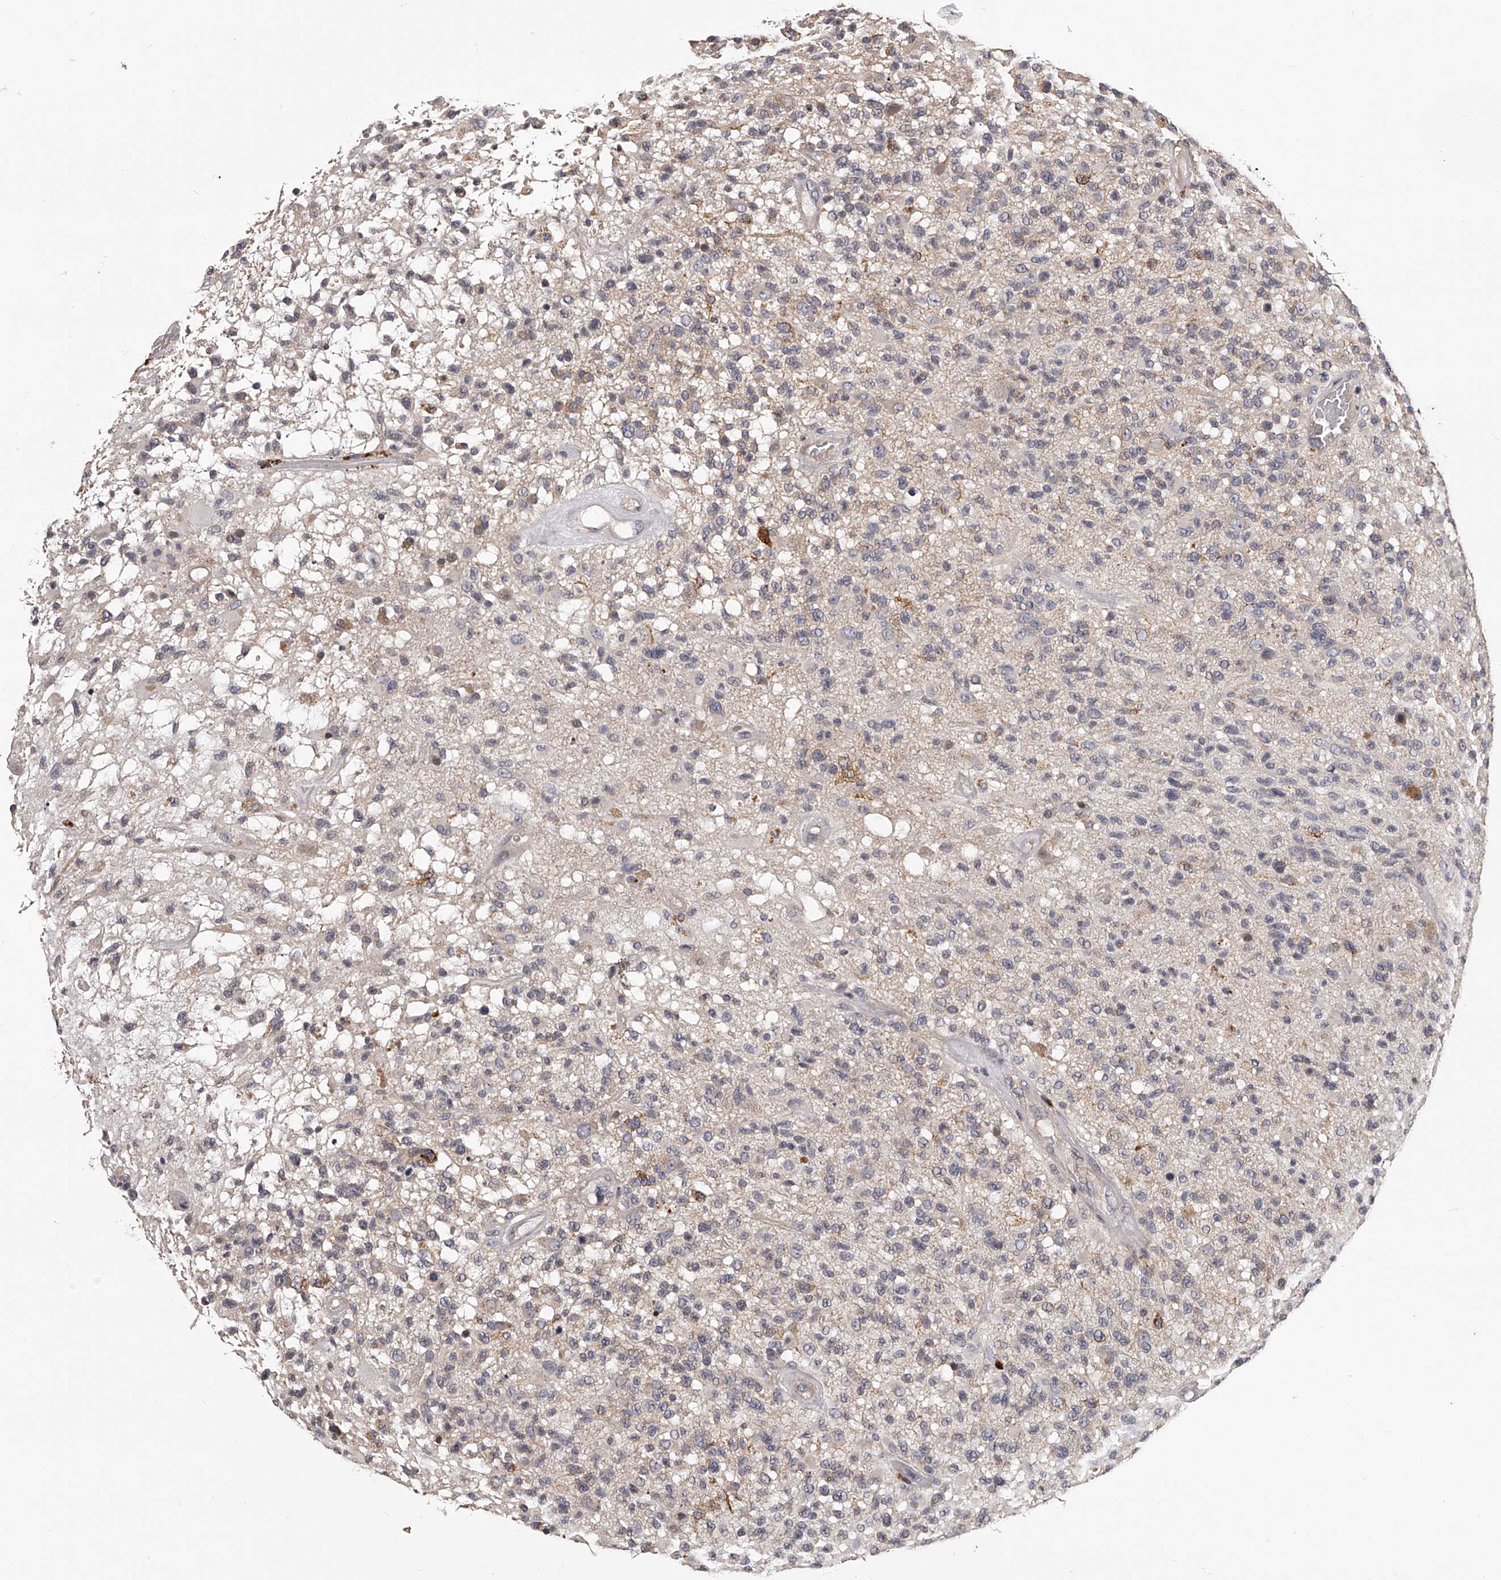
{"staining": {"intensity": "weak", "quantity": "25%-75%", "location": "cytoplasmic/membranous"}, "tissue": "glioma", "cell_type": "Tumor cells", "image_type": "cancer", "snomed": [{"axis": "morphology", "description": "Glioma, malignant, High grade"}, {"axis": "morphology", "description": "Glioblastoma, NOS"}, {"axis": "topography", "description": "Brain"}], "caption": "This photomicrograph shows immunohistochemistry staining of glioma, with low weak cytoplasmic/membranous positivity in approximately 25%-75% of tumor cells.", "gene": "PFDN2", "patient": {"sex": "male", "age": 60}}